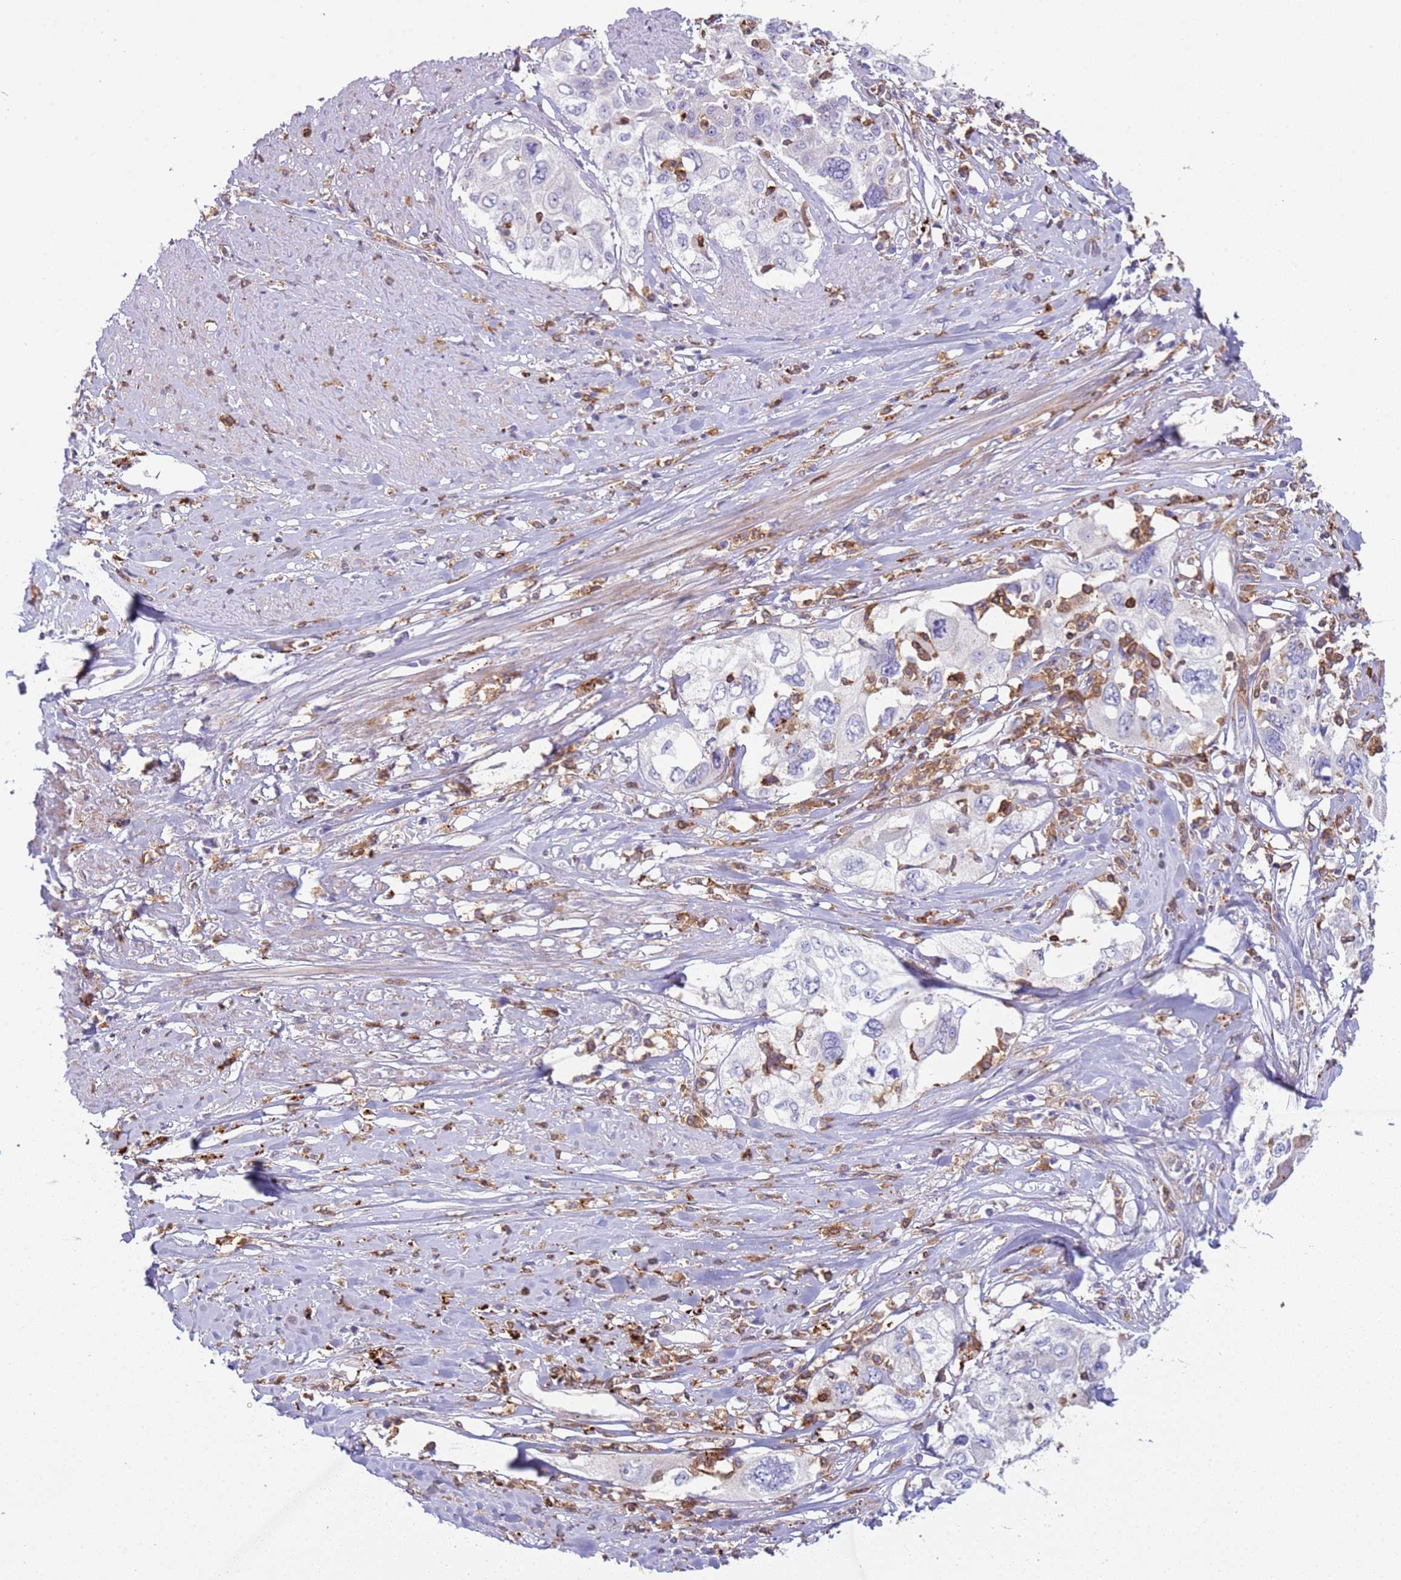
{"staining": {"intensity": "negative", "quantity": "none", "location": "none"}, "tissue": "cervical cancer", "cell_type": "Tumor cells", "image_type": "cancer", "snomed": [{"axis": "morphology", "description": "Squamous cell carcinoma, NOS"}, {"axis": "topography", "description": "Cervix"}], "caption": "A photomicrograph of human squamous cell carcinoma (cervical) is negative for staining in tumor cells.", "gene": "TTPAL", "patient": {"sex": "female", "age": 31}}